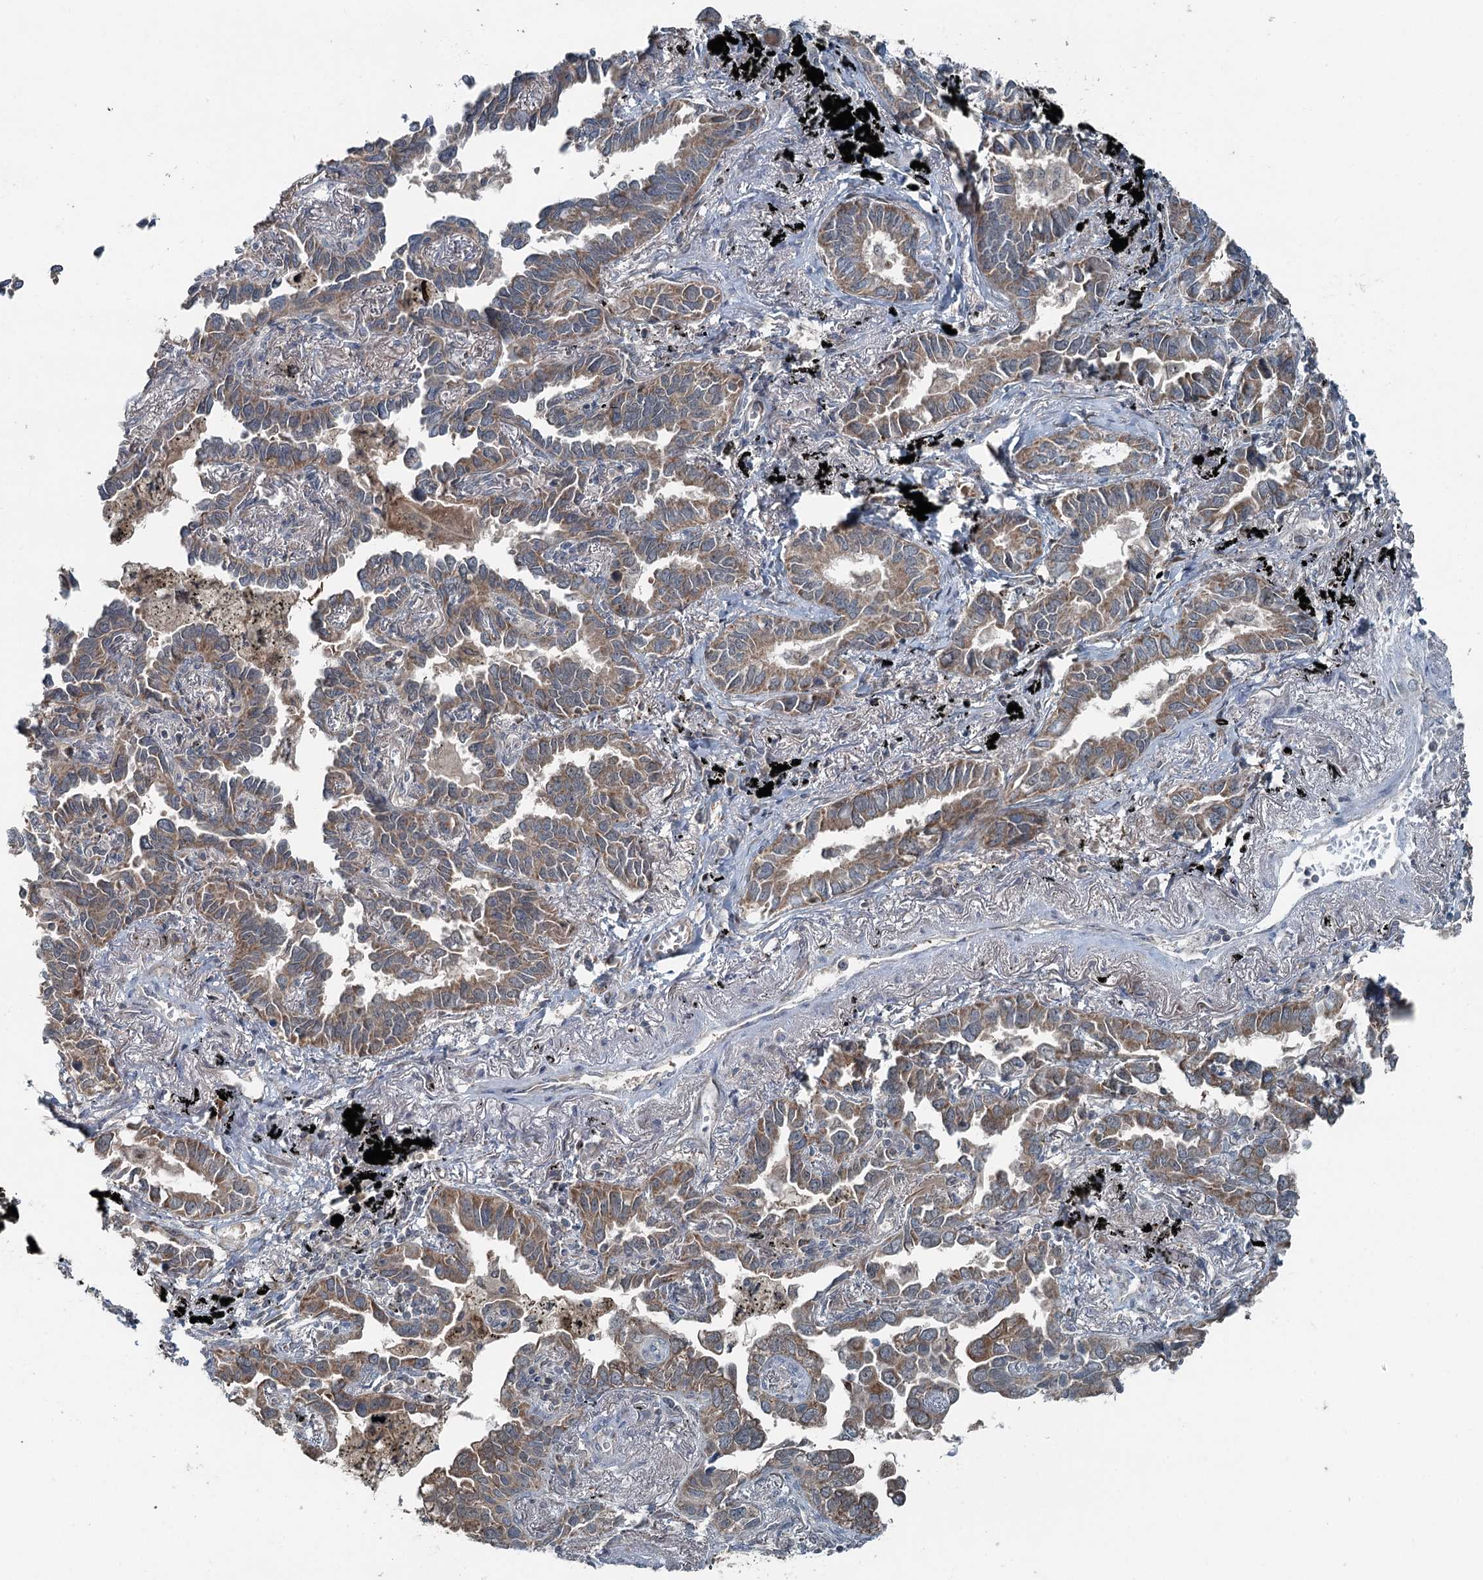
{"staining": {"intensity": "moderate", "quantity": ">75%", "location": "cytoplasmic/membranous"}, "tissue": "lung cancer", "cell_type": "Tumor cells", "image_type": "cancer", "snomed": [{"axis": "morphology", "description": "Adenocarcinoma, NOS"}, {"axis": "topography", "description": "Lung"}], "caption": "Protein staining of lung cancer (adenocarcinoma) tissue demonstrates moderate cytoplasmic/membranous expression in about >75% of tumor cells.", "gene": "WAPL", "patient": {"sex": "male", "age": 67}}